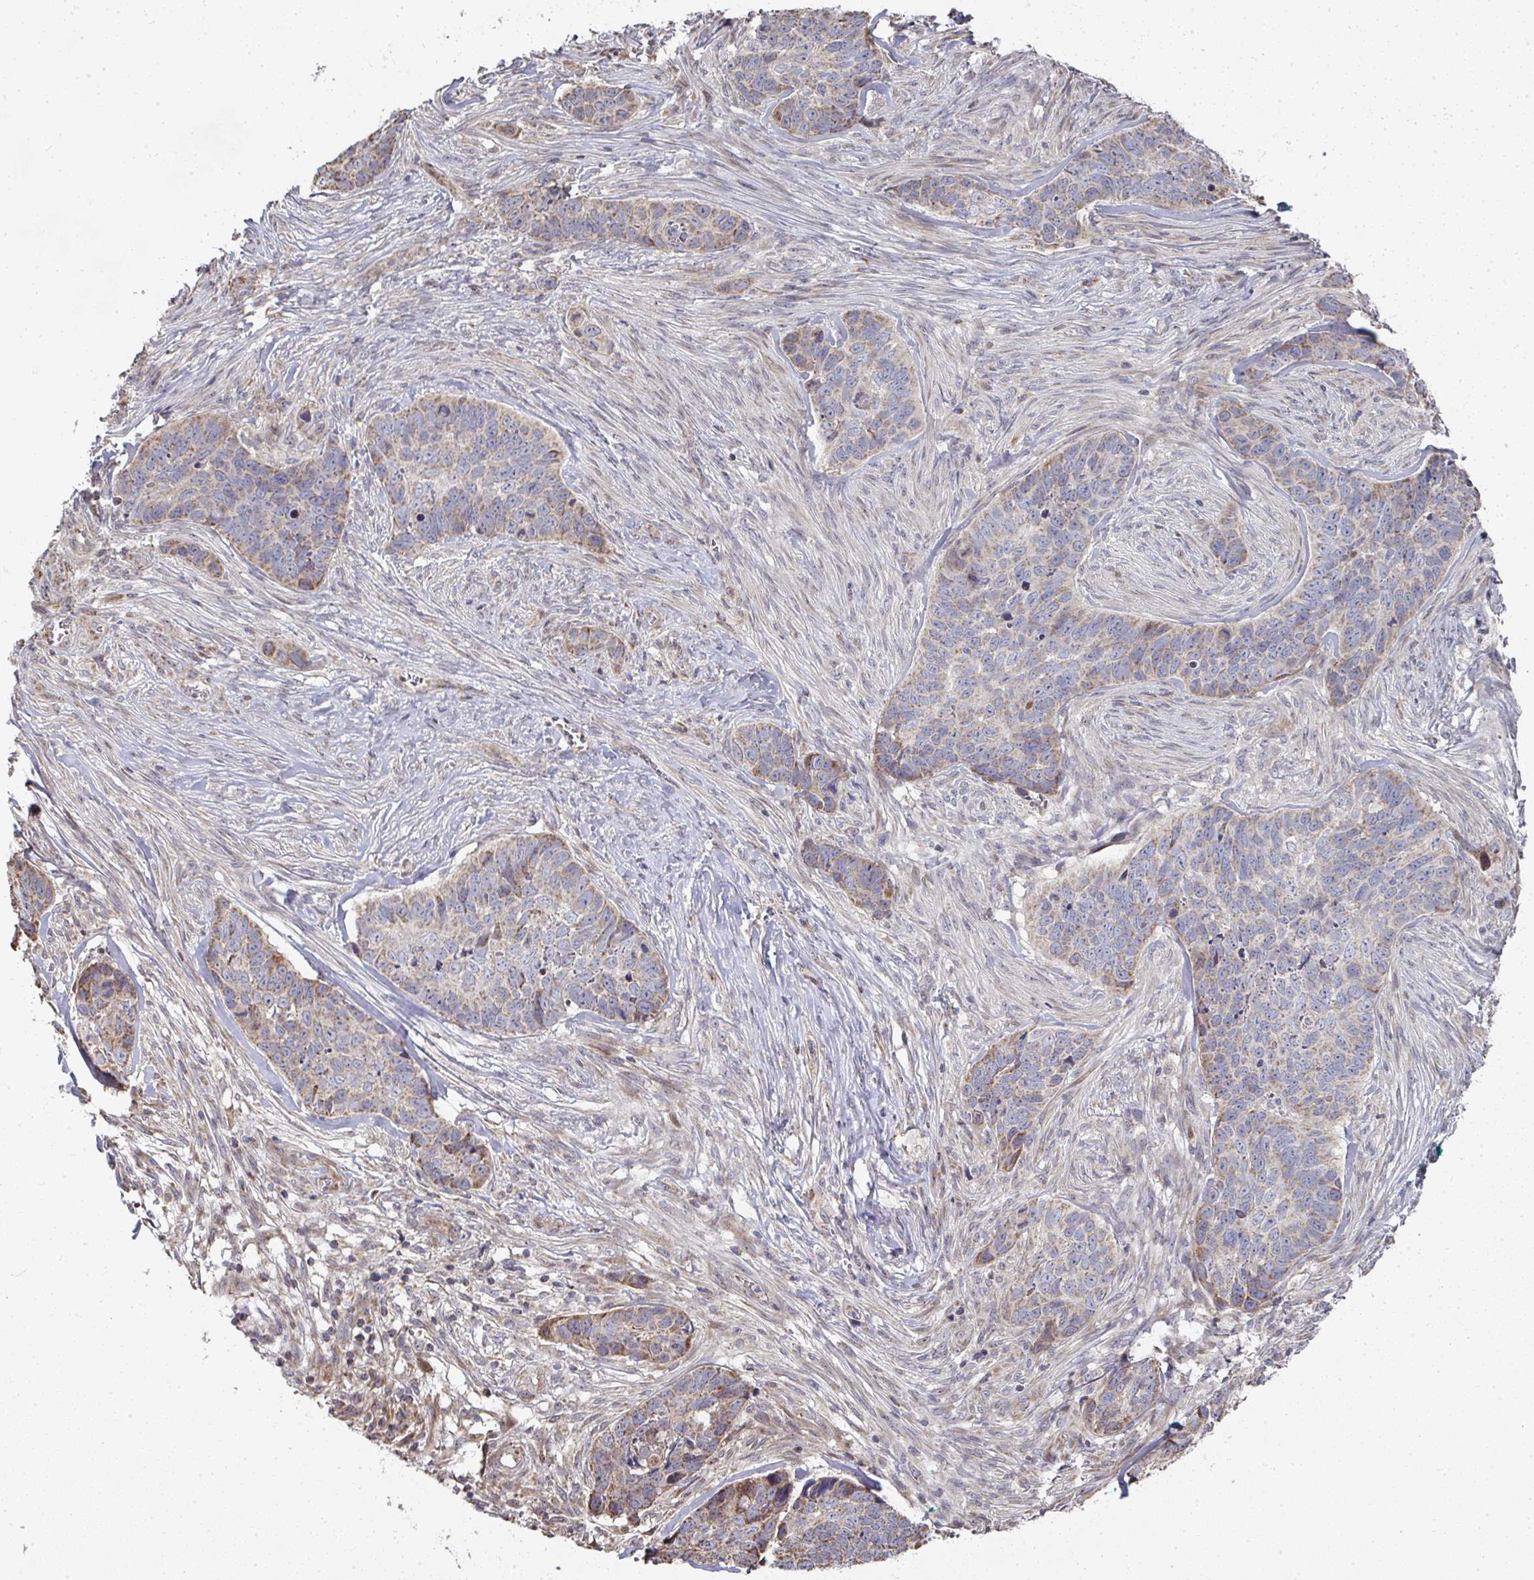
{"staining": {"intensity": "moderate", "quantity": "25%-75%", "location": "cytoplasmic/membranous"}, "tissue": "skin cancer", "cell_type": "Tumor cells", "image_type": "cancer", "snomed": [{"axis": "morphology", "description": "Basal cell carcinoma"}, {"axis": "topography", "description": "Skin"}], "caption": "Human skin basal cell carcinoma stained for a protein (brown) exhibits moderate cytoplasmic/membranous positive expression in approximately 25%-75% of tumor cells.", "gene": "AGTPBP1", "patient": {"sex": "female", "age": 82}}